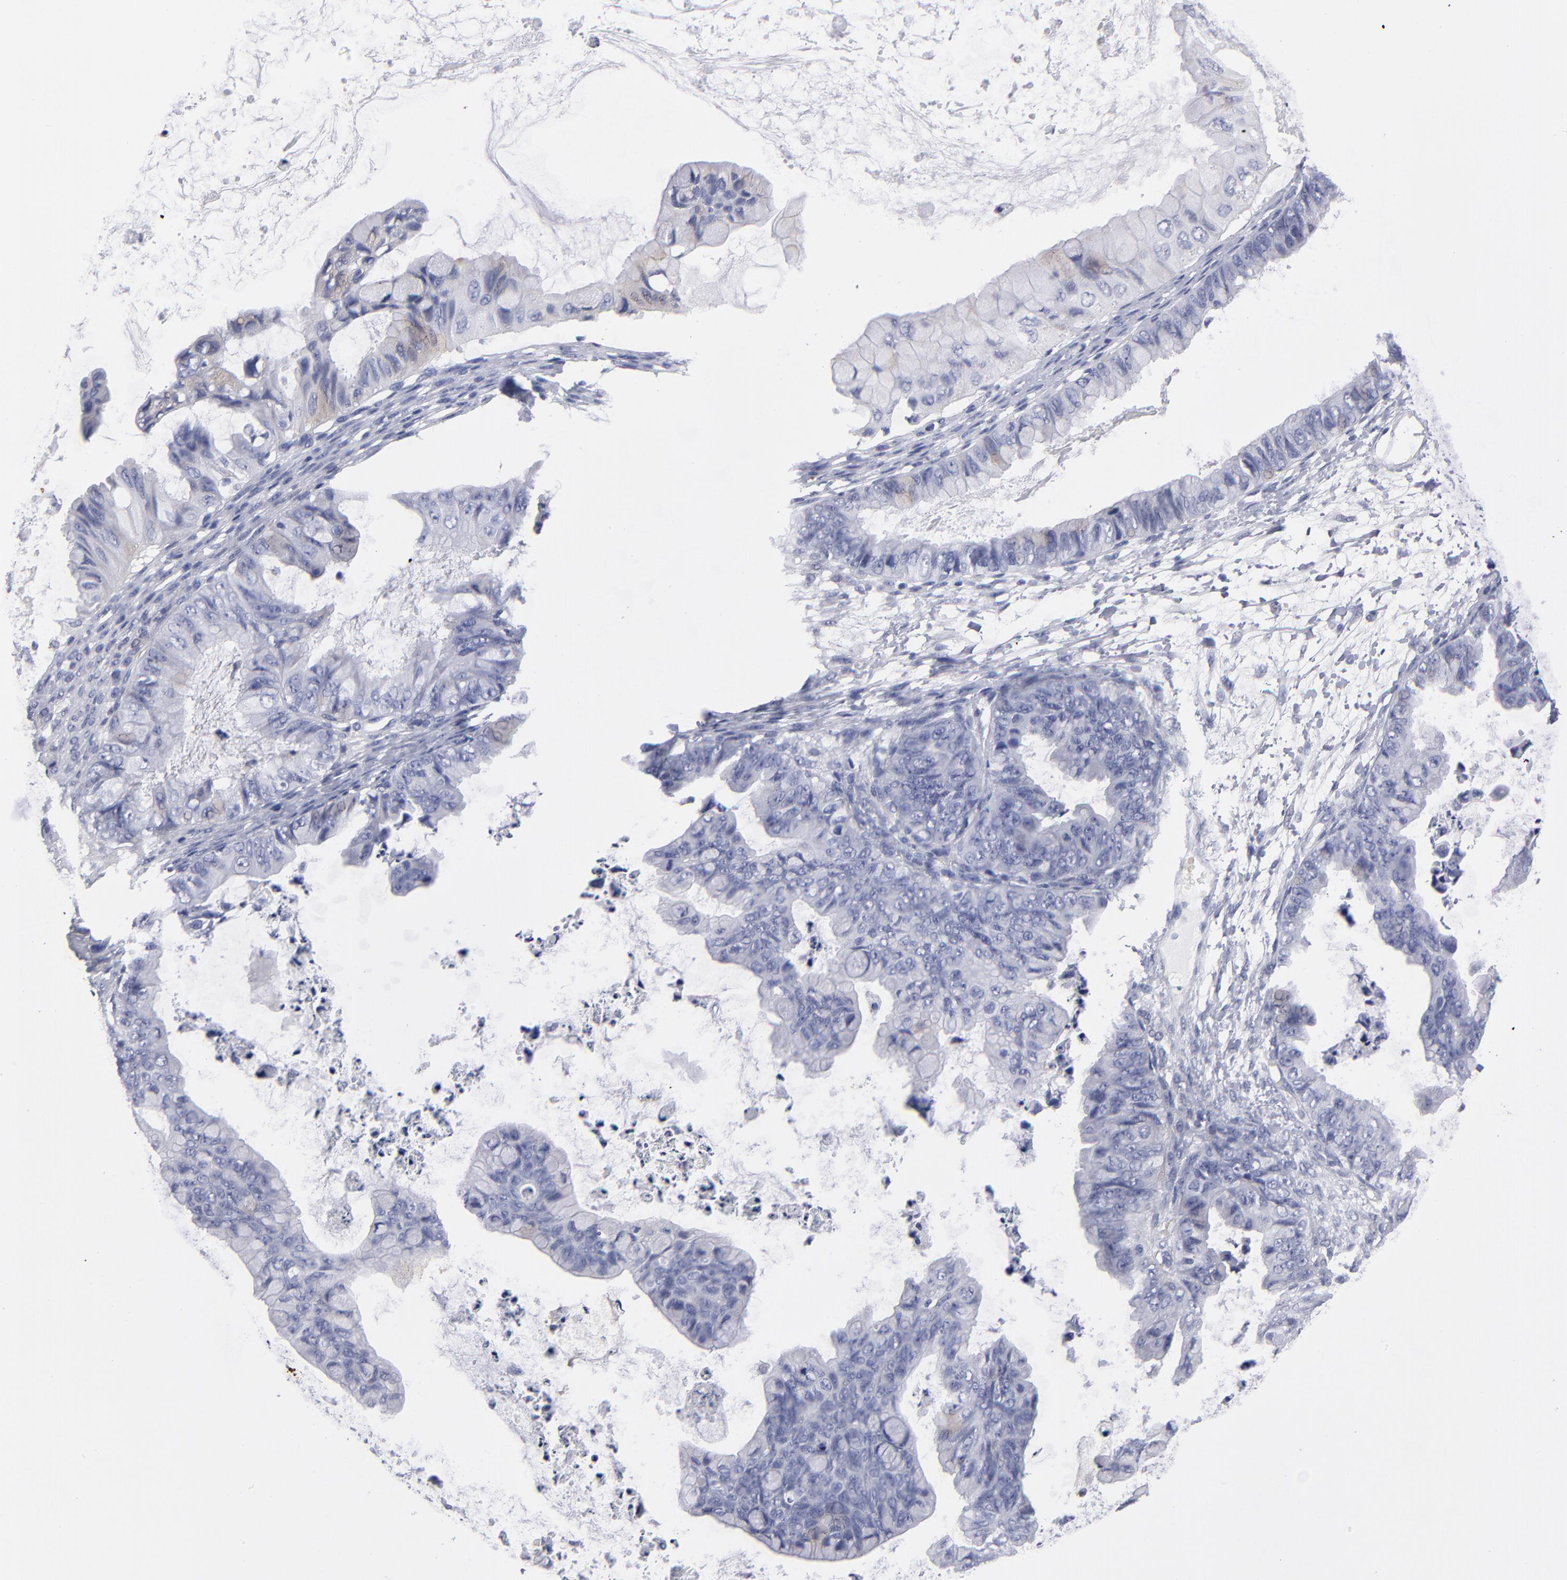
{"staining": {"intensity": "negative", "quantity": "none", "location": "none"}, "tissue": "ovarian cancer", "cell_type": "Tumor cells", "image_type": "cancer", "snomed": [{"axis": "morphology", "description": "Cystadenocarcinoma, mucinous, NOS"}, {"axis": "topography", "description": "Ovary"}], "caption": "This is an immunohistochemistry image of mucinous cystadenocarcinoma (ovarian). There is no positivity in tumor cells.", "gene": "FABP4", "patient": {"sex": "female", "age": 36}}